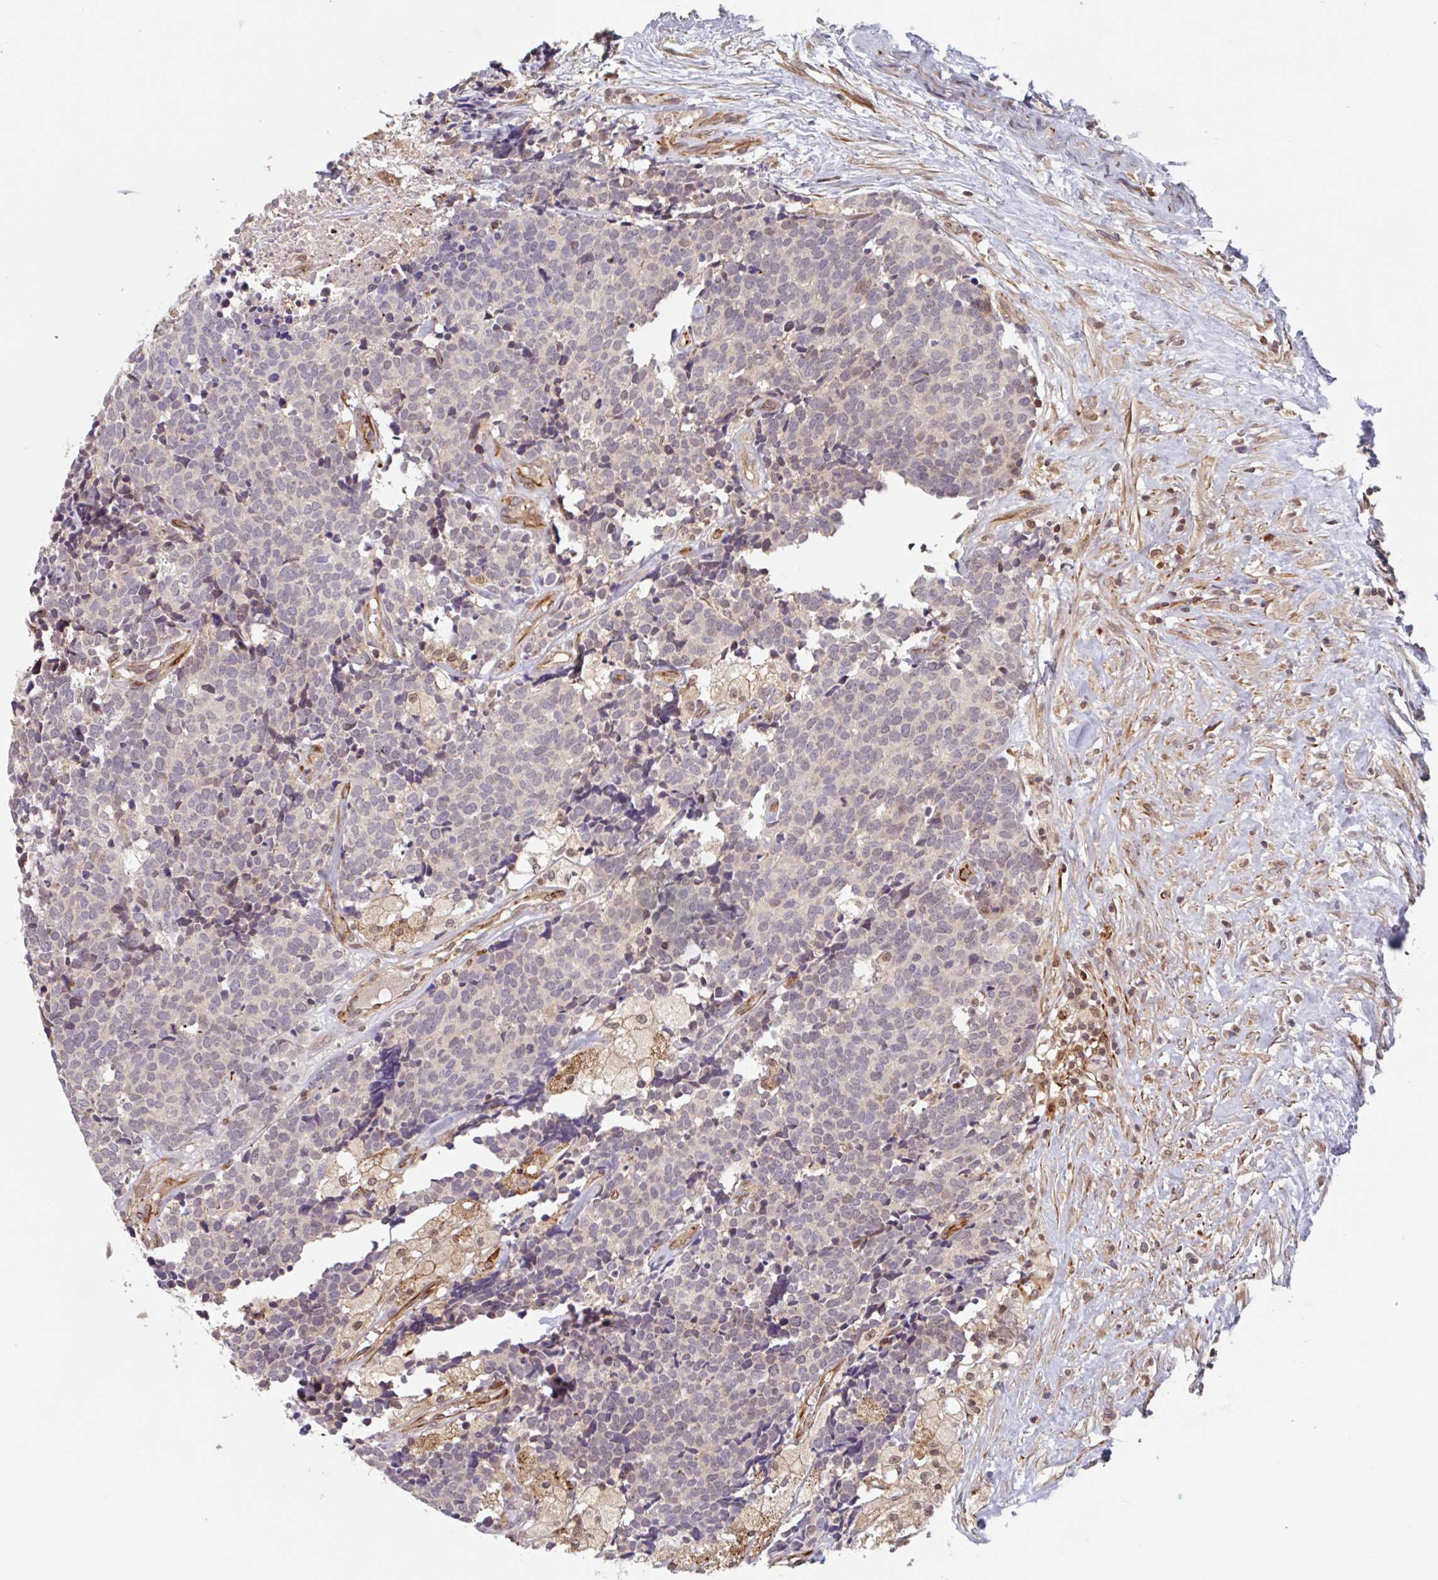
{"staining": {"intensity": "negative", "quantity": "none", "location": "none"}, "tissue": "carcinoid", "cell_type": "Tumor cells", "image_type": "cancer", "snomed": [{"axis": "morphology", "description": "Carcinoid, malignant, NOS"}, {"axis": "topography", "description": "Skin"}], "caption": "This is a image of immunohistochemistry staining of malignant carcinoid, which shows no staining in tumor cells.", "gene": "NUB1", "patient": {"sex": "female", "age": 79}}